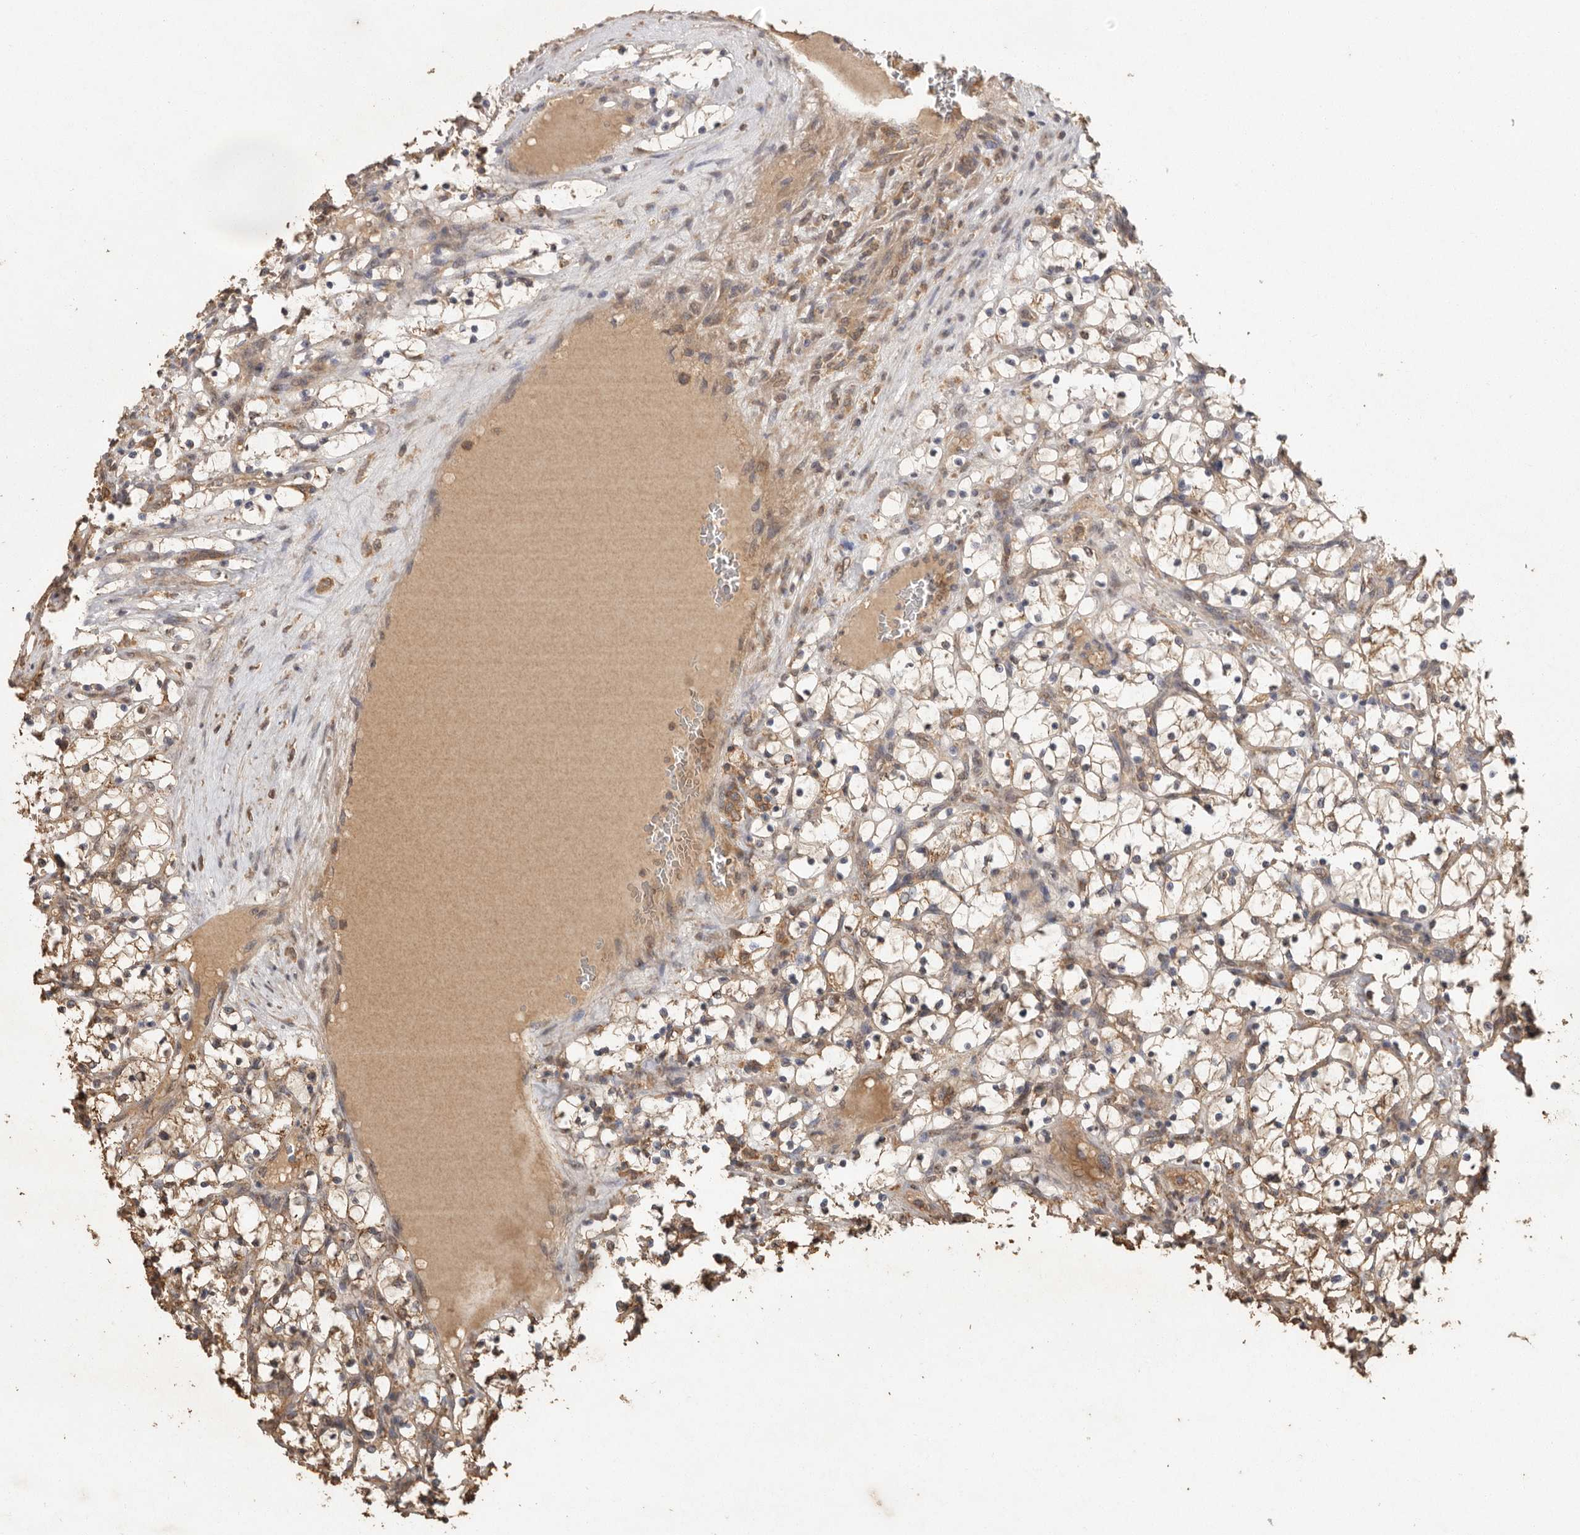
{"staining": {"intensity": "weak", "quantity": ">75%", "location": "cytoplasmic/membranous"}, "tissue": "renal cancer", "cell_type": "Tumor cells", "image_type": "cancer", "snomed": [{"axis": "morphology", "description": "Adenocarcinoma, NOS"}, {"axis": "topography", "description": "Kidney"}], "caption": "Immunohistochemistry (IHC) image of human renal adenocarcinoma stained for a protein (brown), which demonstrates low levels of weak cytoplasmic/membranous expression in about >75% of tumor cells.", "gene": "RWDD1", "patient": {"sex": "female", "age": 69}}